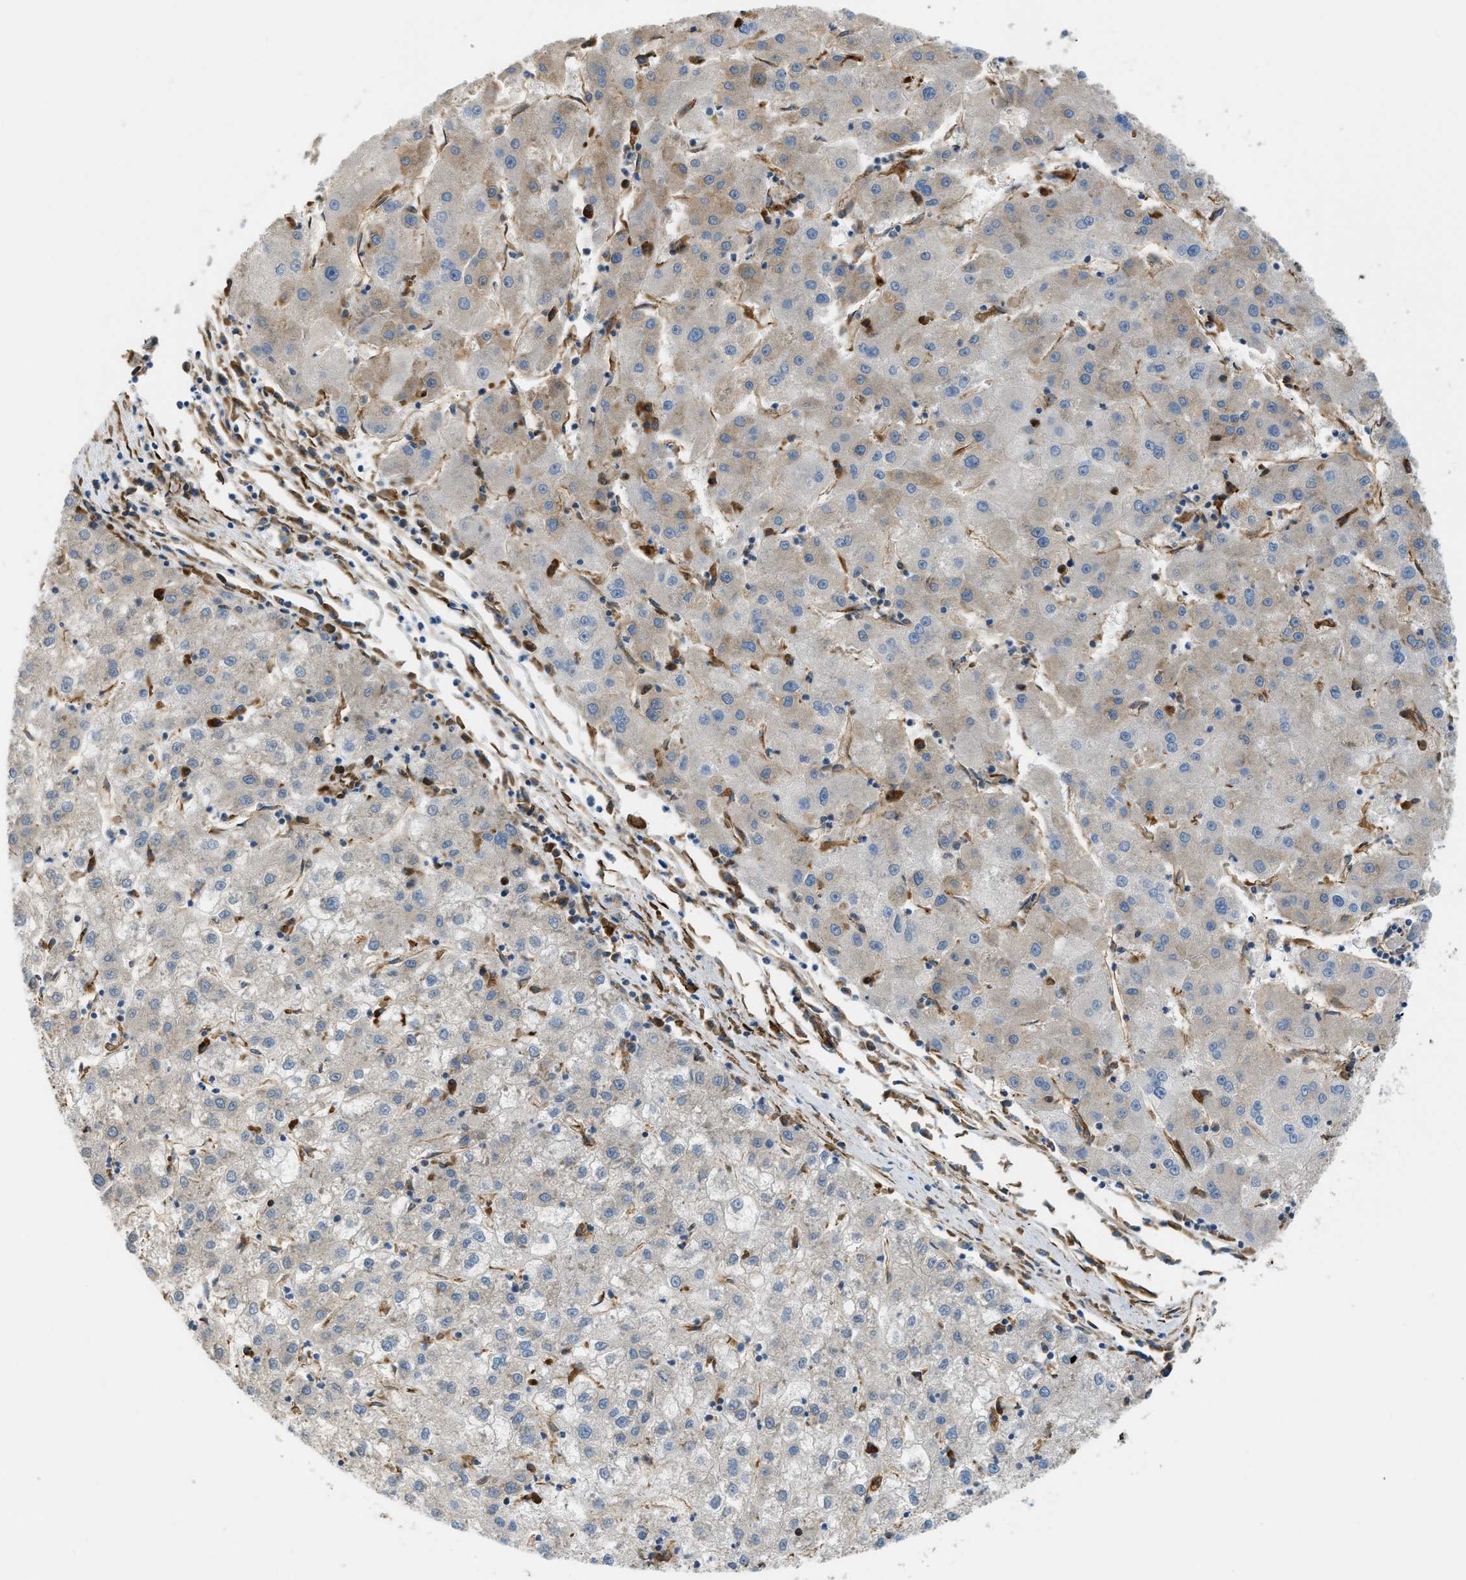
{"staining": {"intensity": "weak", "quantity": "<25%", "location": "cytoplasmic/membranous"}, "tissue": "liver cancer", "cell_type": "Tumor cells", "image_type": "cancer", "snomed": [{"axis": "morphology", "description": "Carcinoma, Hepatocellular, NOS"}, {"axis": "topography", "description": "Liver"}], "caption": "Immunohistochemical staining of human liver hepatocellular carcinoma exhibits no significant expression in tumor cells.", "gene": "BEX3", "patient": {"sex": "male", "age": 72}}